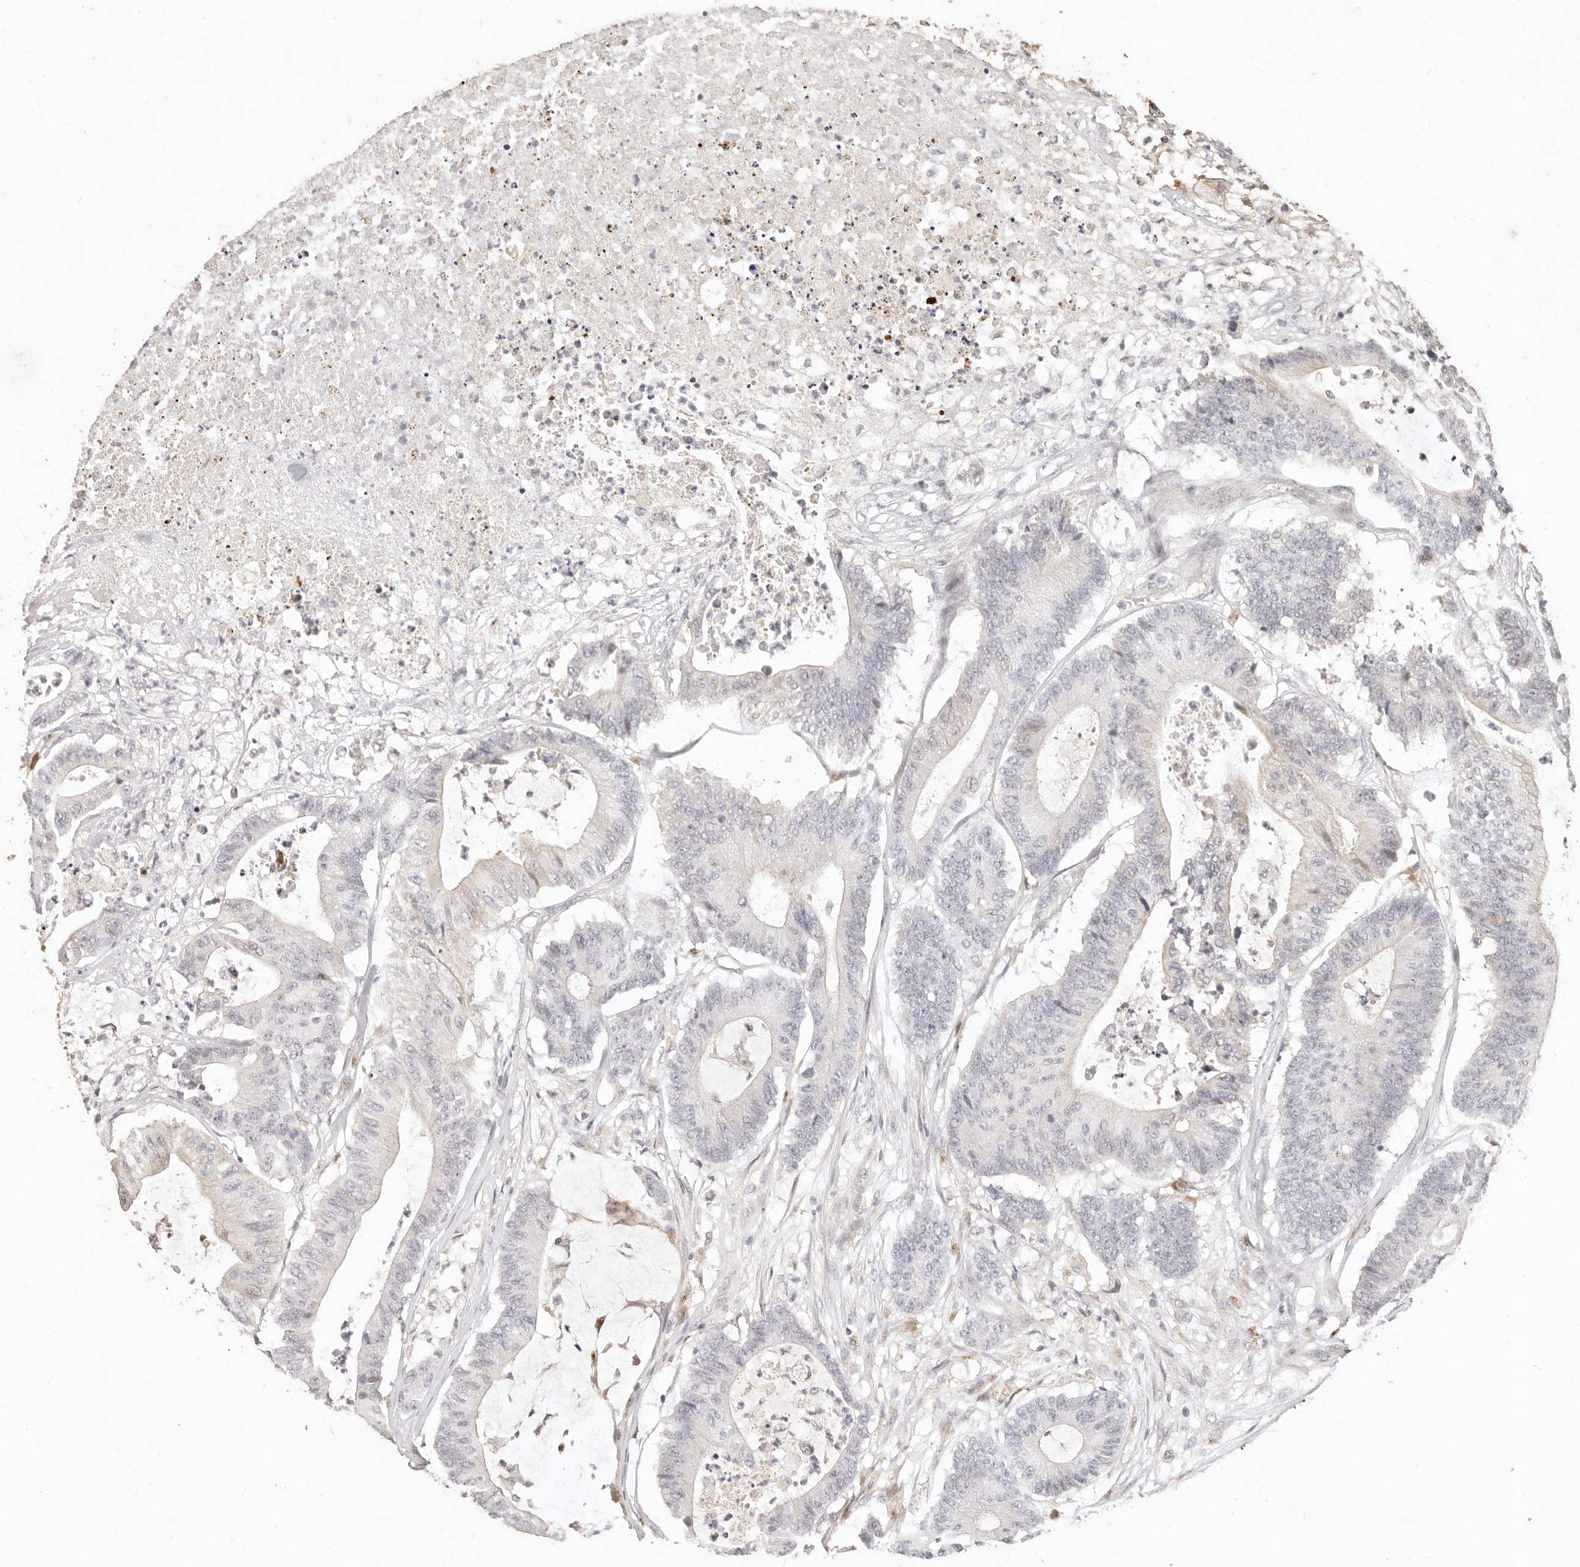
{"staining": {"intensity": "negative", "quantity": "none", "location": "none"}, "tissue": "colorectal cancer", "cell_type": "Tumor cells", "image_type": "cancer", "snomed": [{"axis": "morphology", "description": "Adenocarcinoma, NOS"}, {"axis": "topography", "description": "Colon"}], "caption": "Tumor cells are negative for protein expression in human colorectal adenocarcinoma.", "gene": "KIF9", "patient": {"sex": "female", "age": 84}}